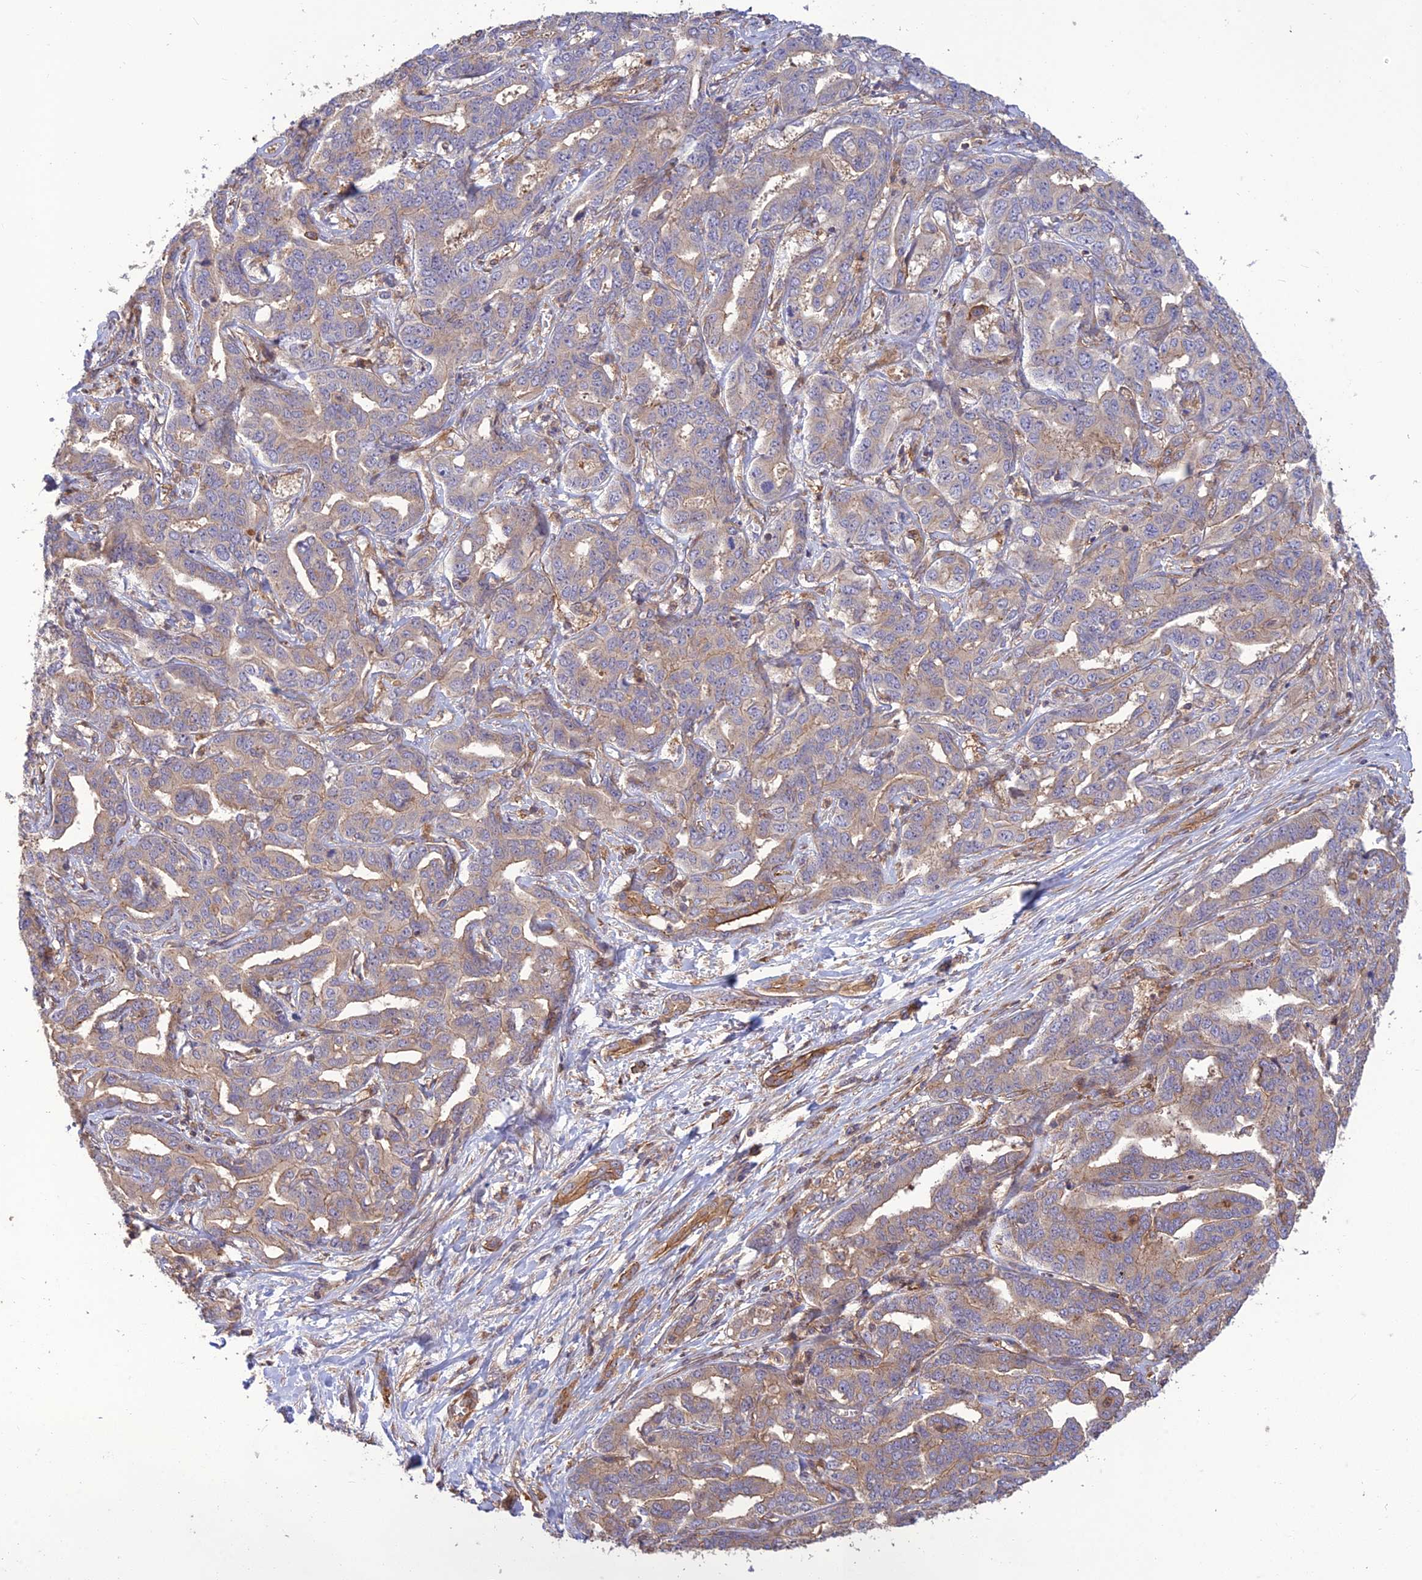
{"staining": {"intensity": "weak", "quantity": "<25%", "location": "cytoplasmic/membranous"}, "tissue": "liver cancer", "cell_type": "Tumor cells", "image_type": "cancer", "snomed": [{"axis": "morphology", "description": "Cholangiocarcinoma"}, {"axis": "topography", "description": "Liver"}], "caption": "High magnification brightfield microscopy of liver cholangiocarcinoma stained with DAB (brown) and counterstained with hematoxylin (blue): tumor cells show no significant expression.", "gene": "TMEM131L", "patient": {"sex": "male", "age": 59}}